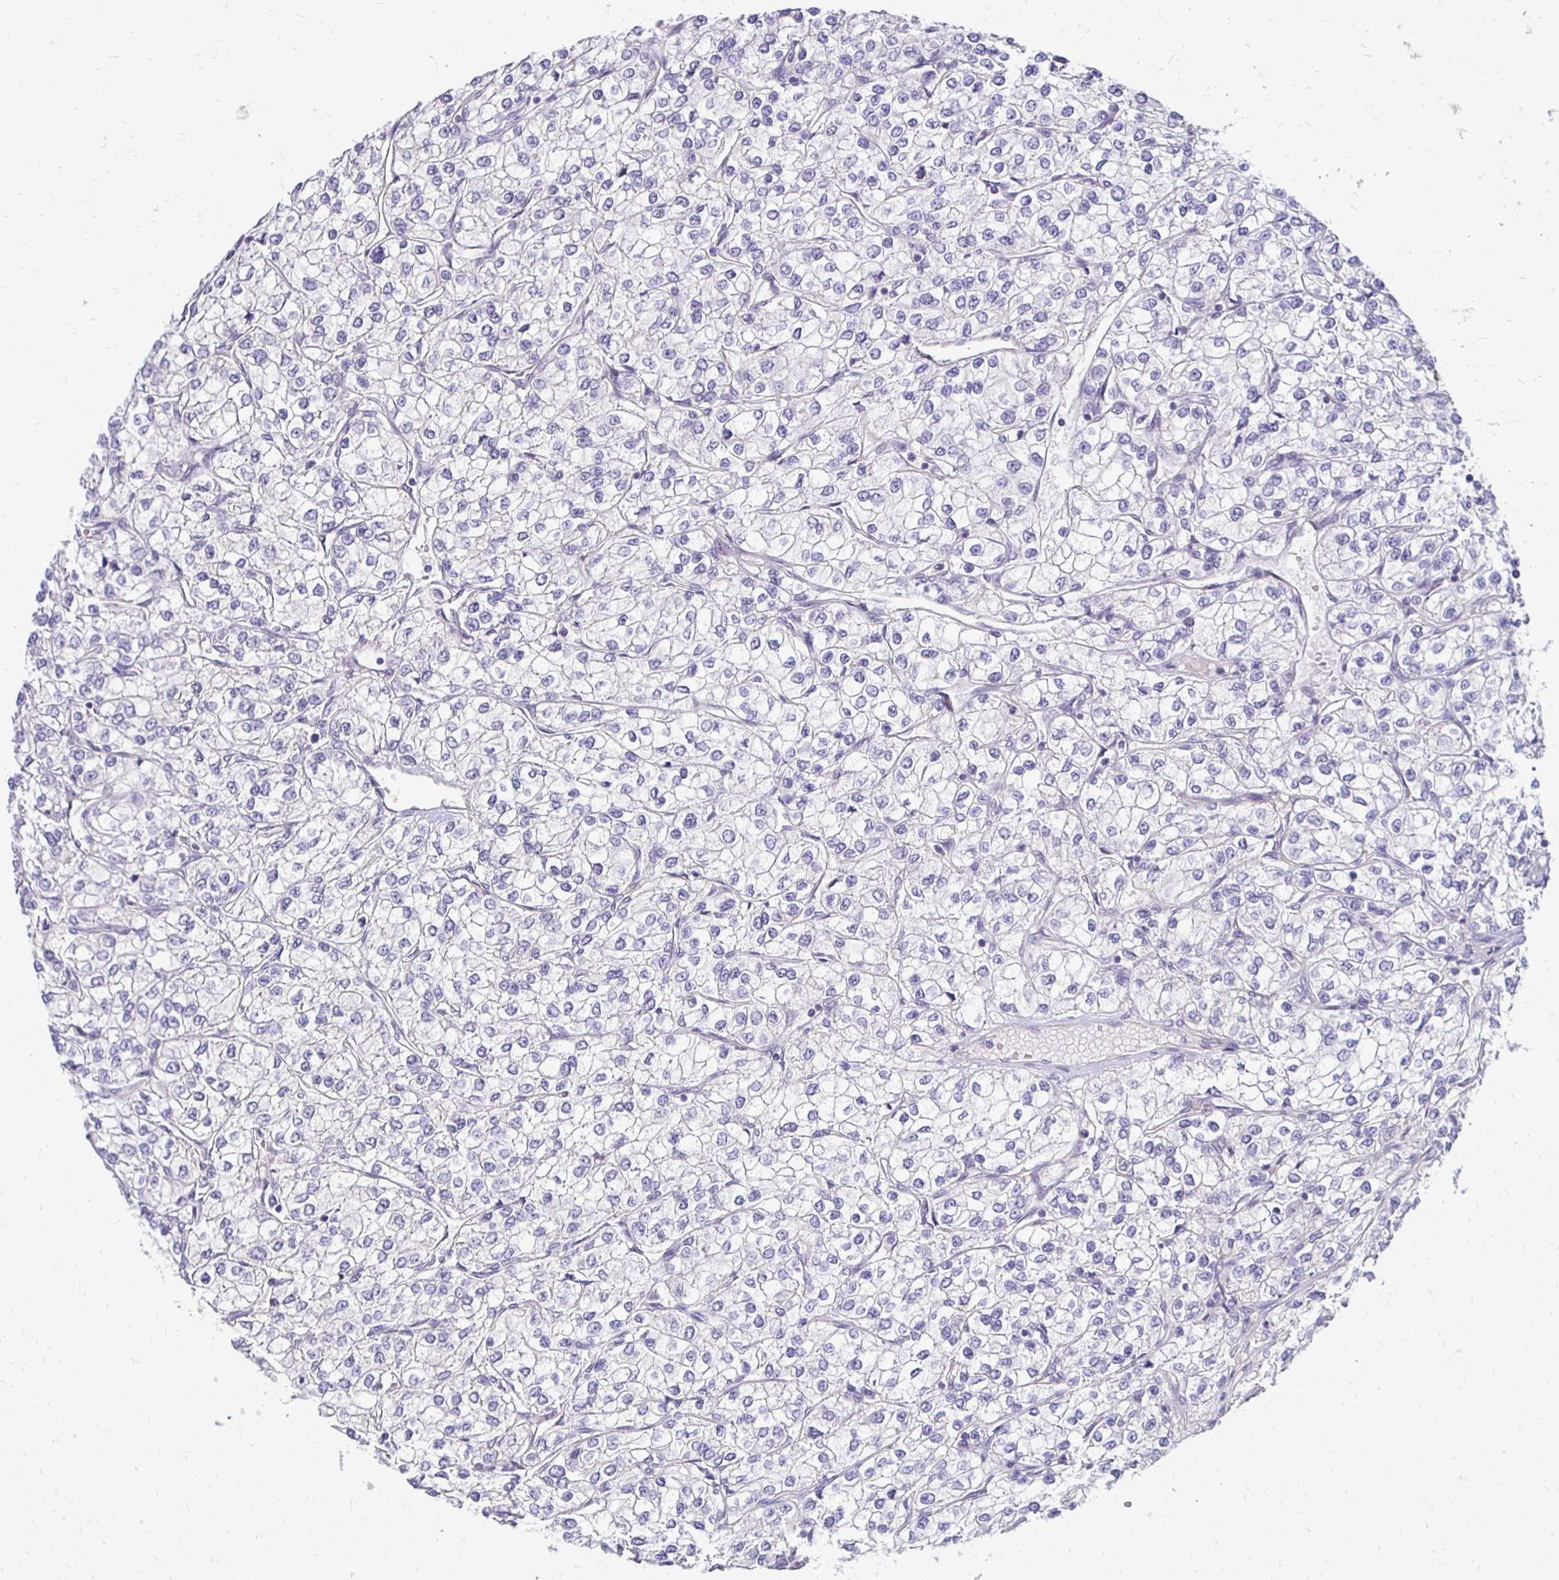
{"staining": {"intensity": "negative", "quantity": "none", "location": "none"}, "tissue": "renal cancer", "cell_type": "Tumor cells", "image_type": "cancer", "snomed": [{"axis": "morphology", "description": "Adenocarcinoma, NOS"}, {"axis": "topography", "description": "Kidney"}], "caption": "Renal cancer (adenocarcinoma) was stained to show a protein in brown. There is no significant positivity in tumor cells.", "gene": "GAS2", "patient": {"sex": "male", "age": 80}}